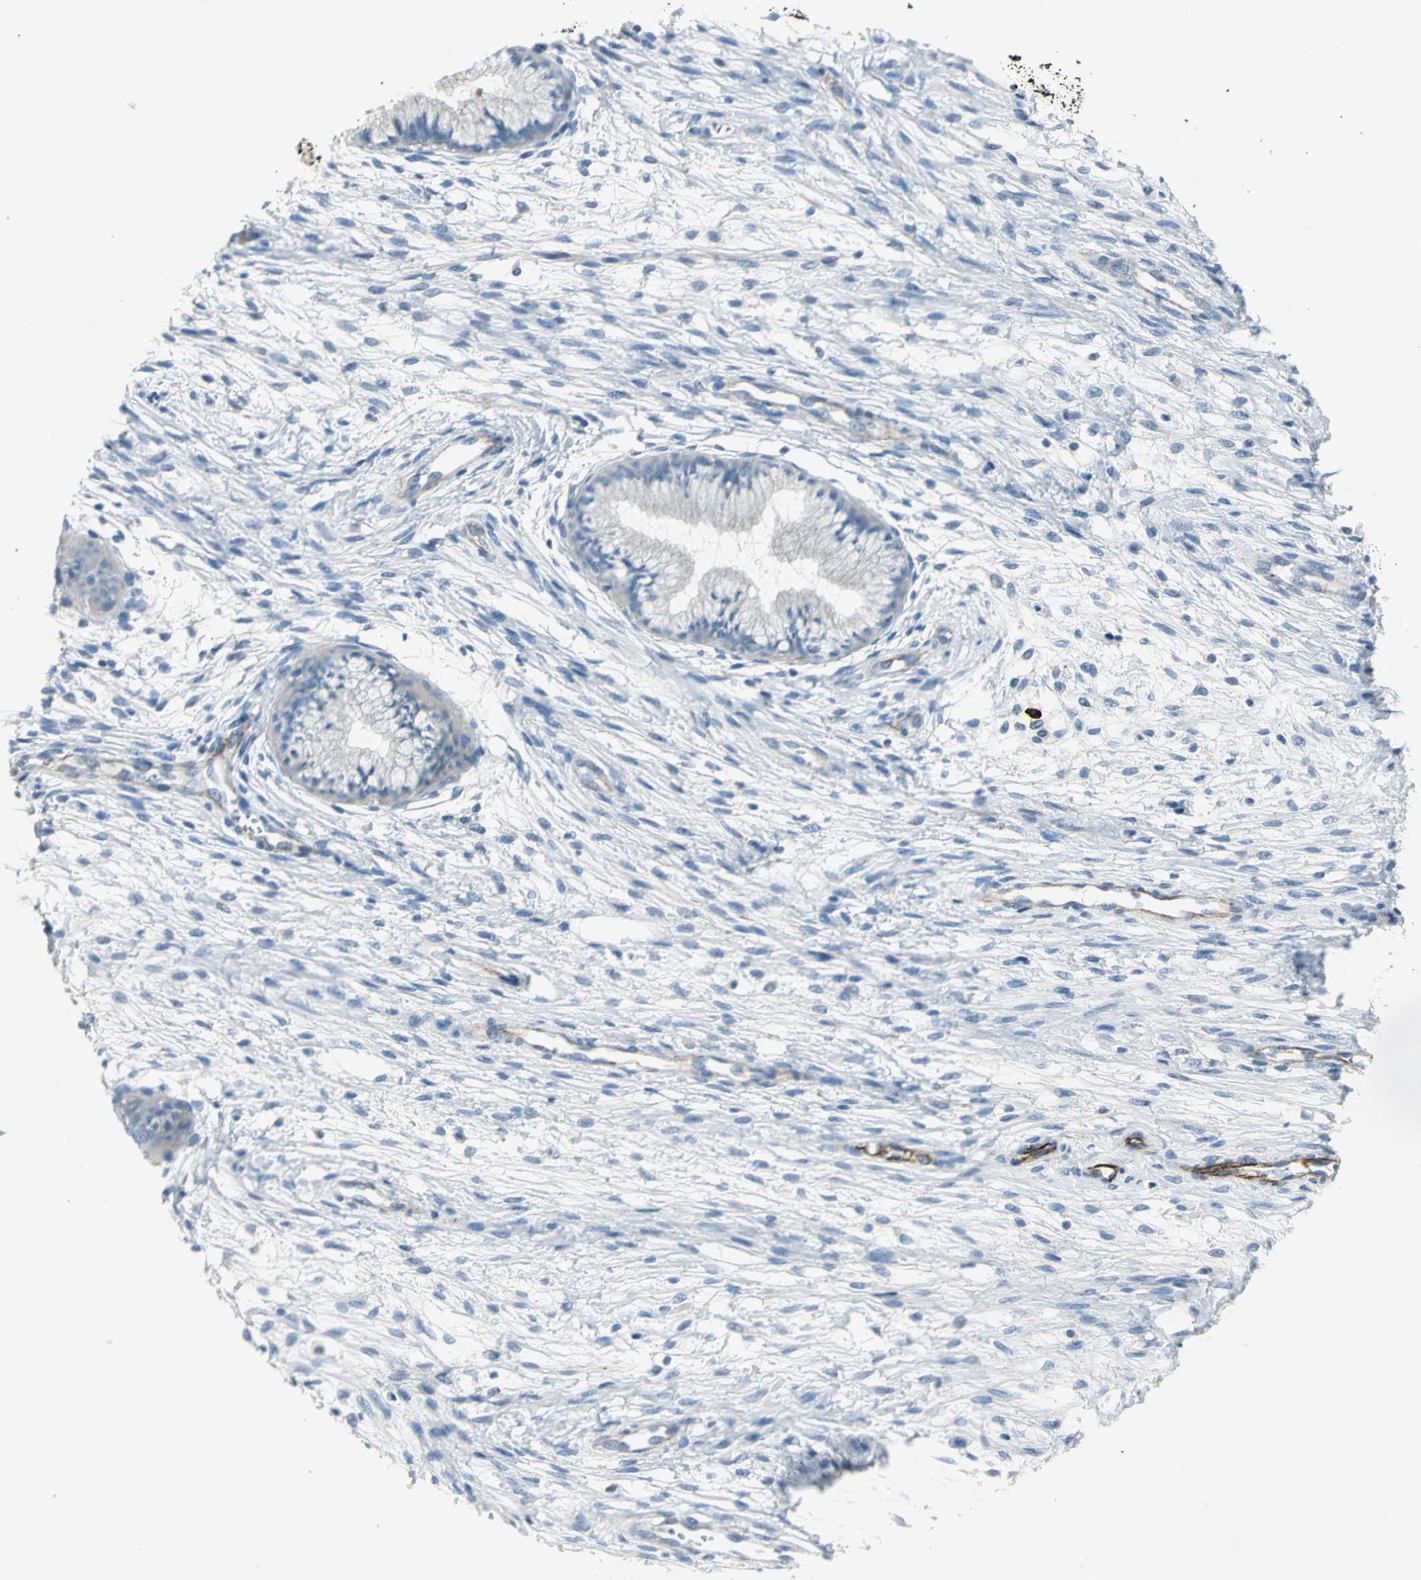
{"staining": {"intensity": "negative", "quantity": "none", "location": "none"}, "tissue": "cervix", "cell_type": "Glandular cells", "image_type": "normal", "snomed": [{"axis": "morphology", "description": "Normal tissue, NOS"}, {"axis": "topography", "description": "Cervix"}], "caption": "This is a histopathology image of immunohistochemistry (IHC) staining of unremarkable cervix, which shows no staining in glandular cells.", "gene": "ALOX15", "patient": {"sex": "female", "age": 39}}